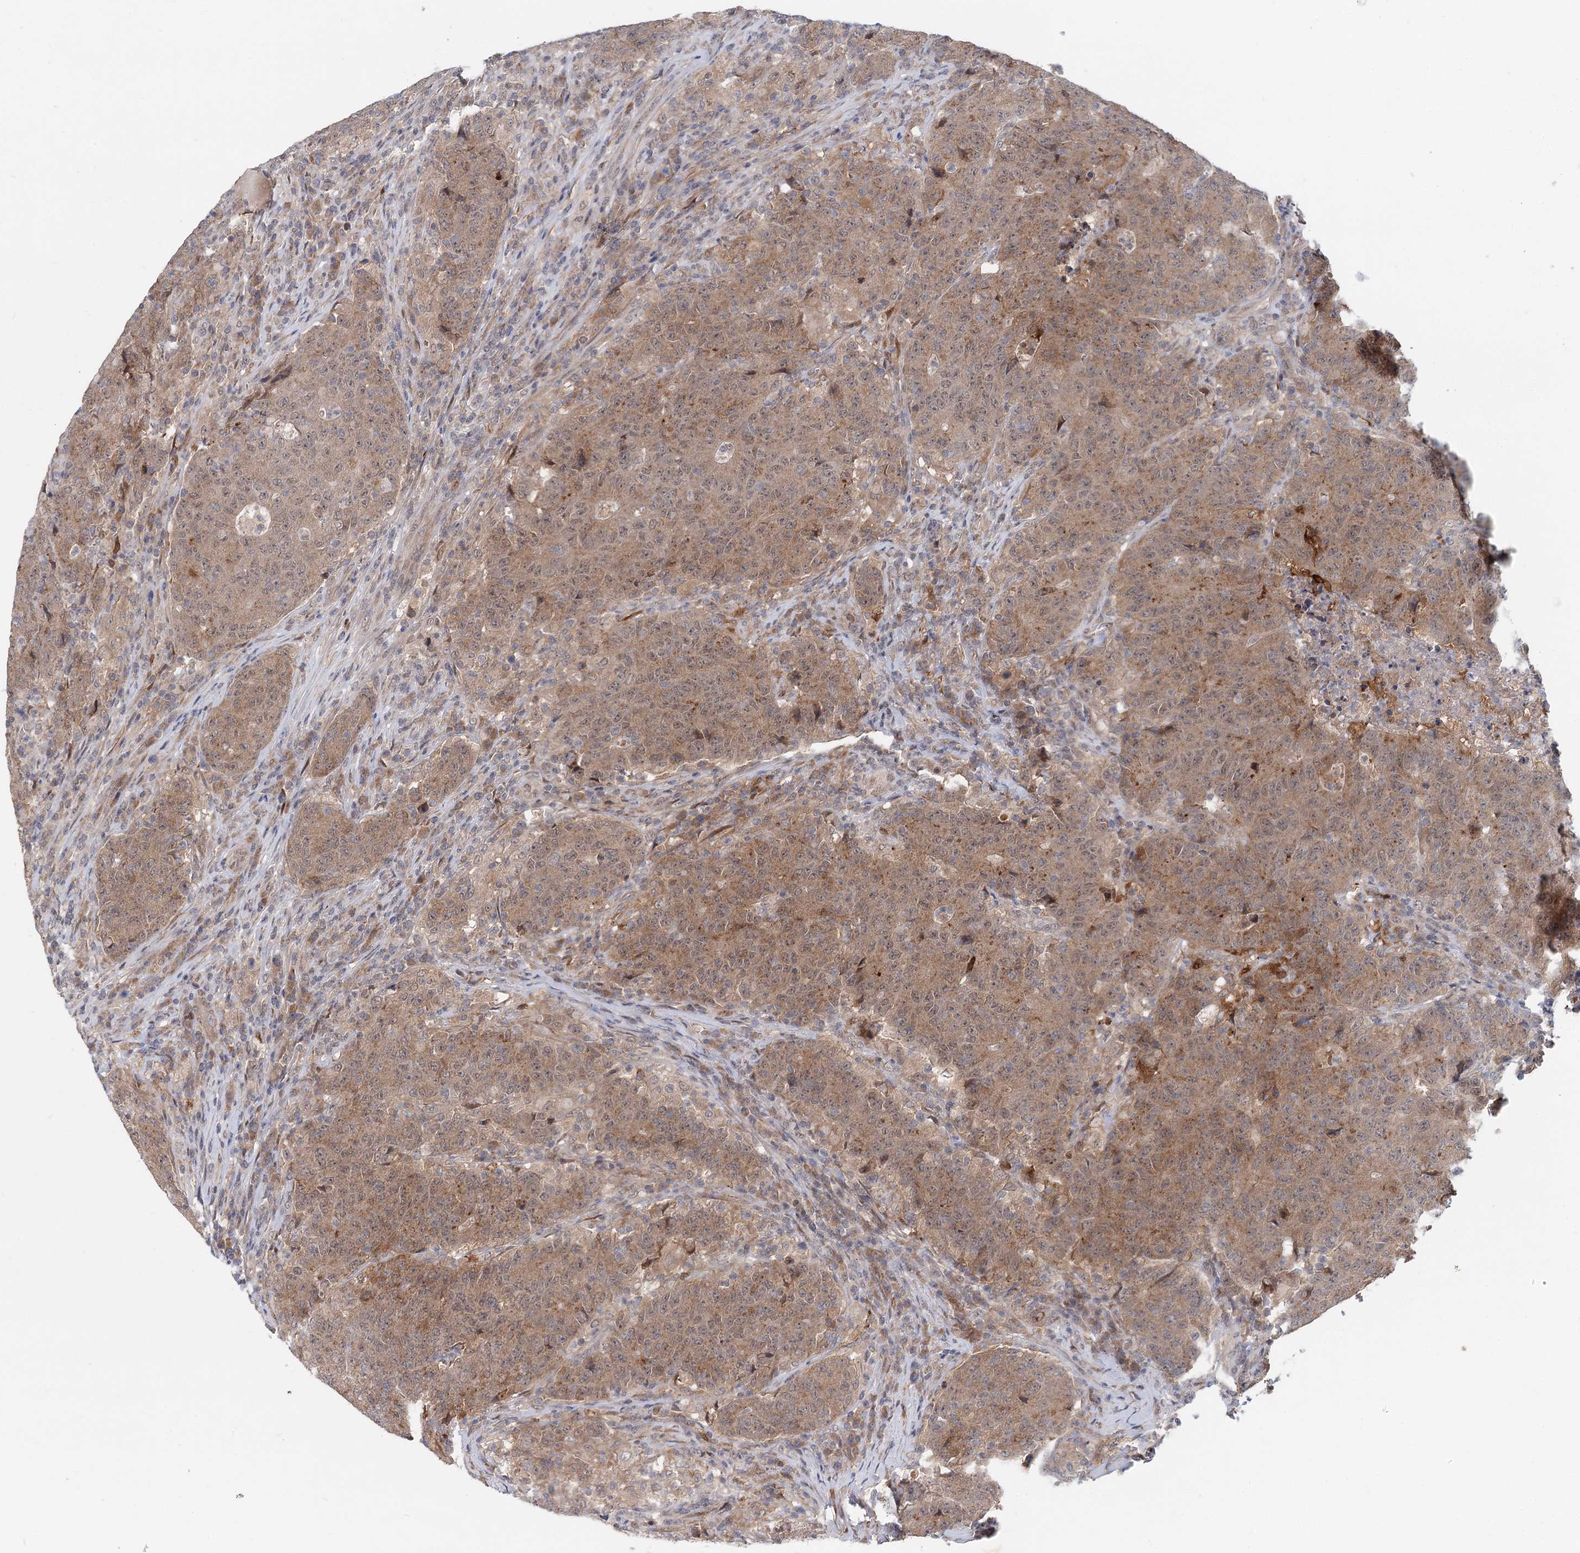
{"staining": {"intensity": "moderate", "quantity": ">75%", "location": "cytoplasmic/membranous,nuclear"}, "tissue": "colorectal cancer", "cell_type": "Tumor cells", "image_type": "cancer", "snomed": [{"axis": "morphology", "description": "Adenocarcinoma, NOS"}, {"axis": "topography", "description": "Colon"}], "caption": "Human adenocarcinoma (colorectal) stained with a protein marker exhibits moderate staining in tumor cells.", "gene": "AP3B1", "patient": {"sex": "female", "age": 75}}